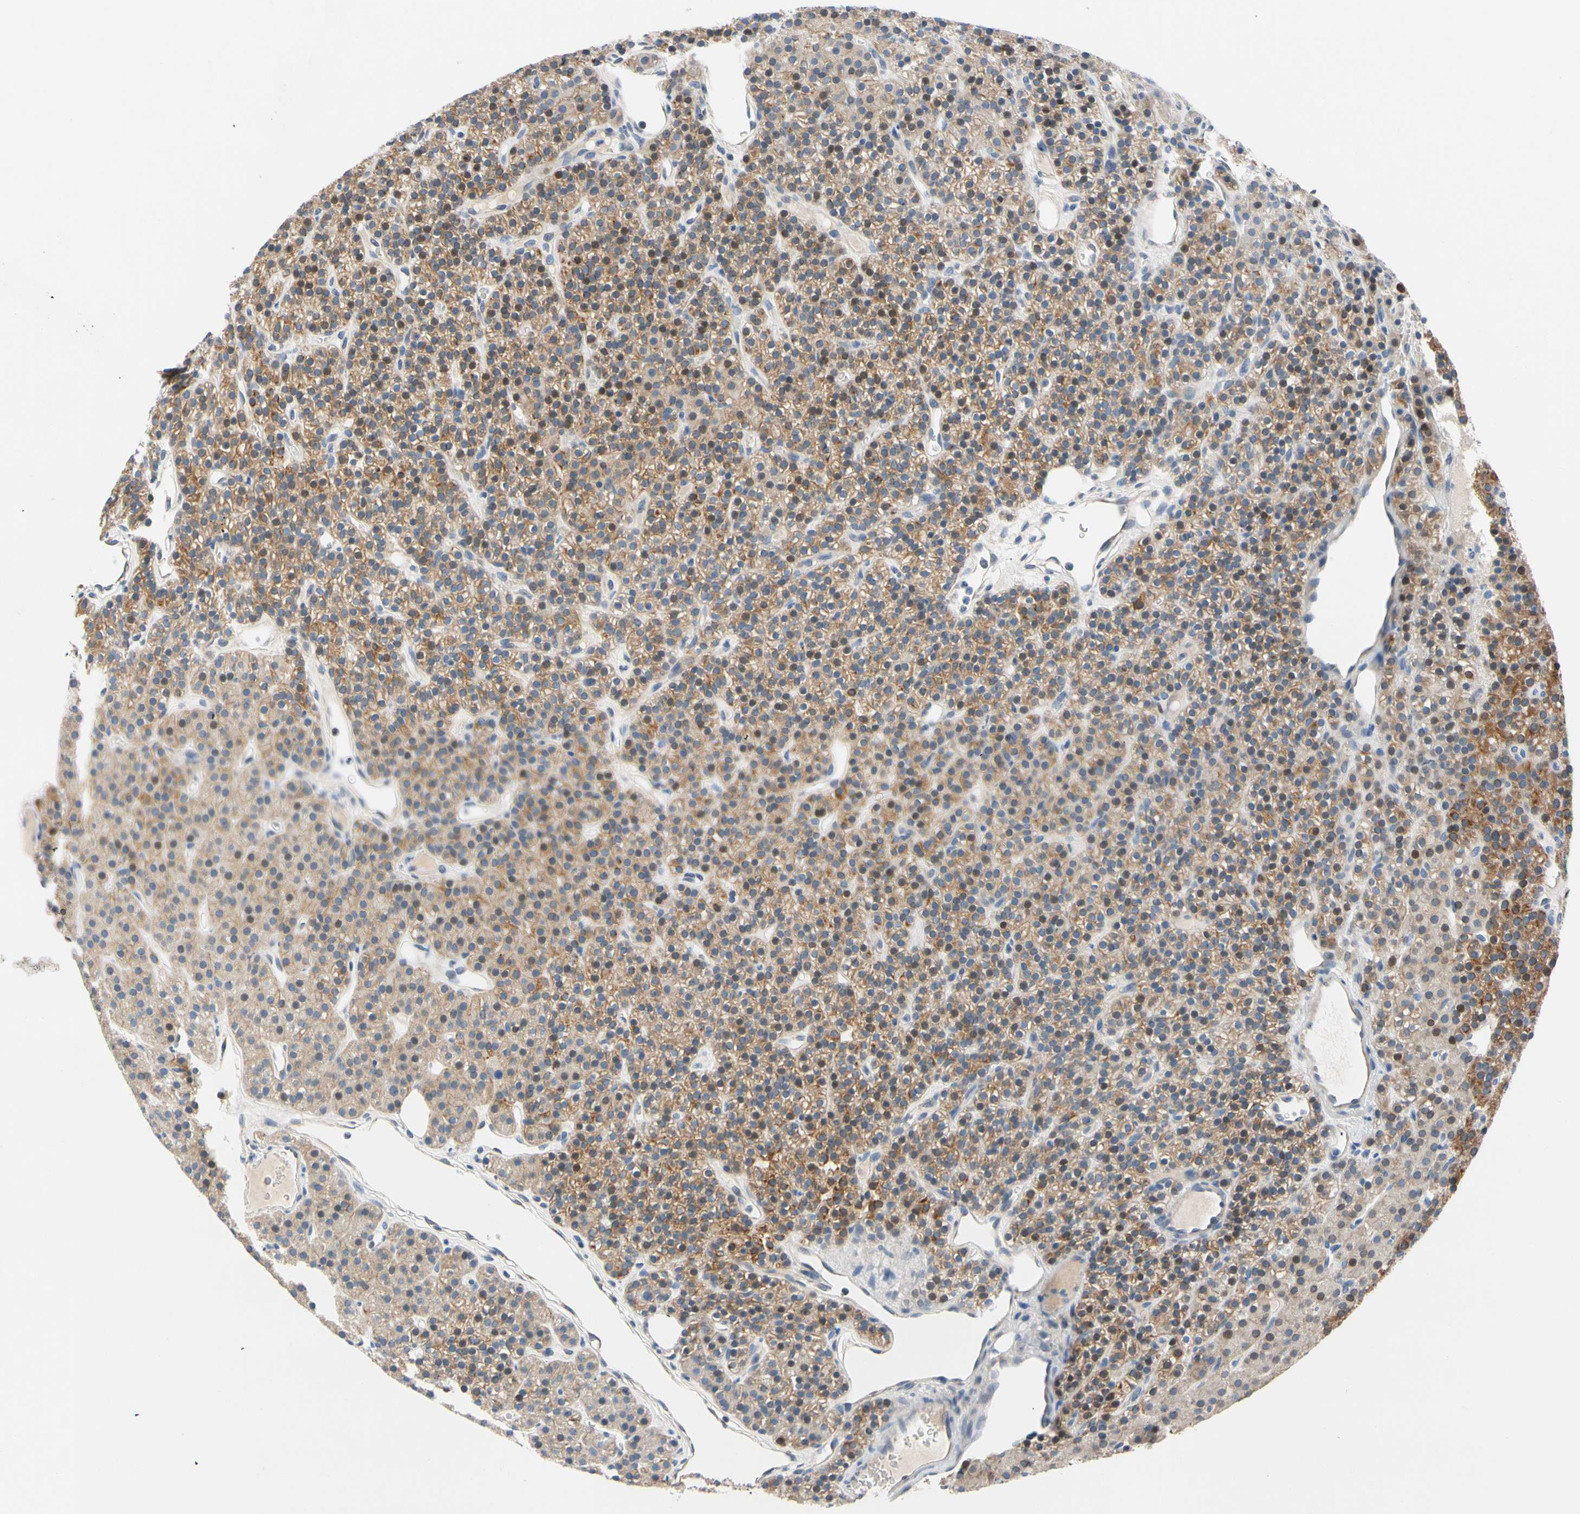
{"staining": {"intensity": "moderate", "quantity": ">75%", "location": "cytoplasmic/membranous,nuclear"}, "tissue": "parathyroid gland", "cell_type": "Glandular cells", "image_type": "normal", "snomed": [{"axis": "morphology", "description": "Normal tissue, NOS"}, {"axis": "morphology", "description": "Hyperplasia, NOS"}, {"axis": "topography", "description": "Parathyroid gland"}], "caption": "Immunohistochemistry of benign human parathyroid gland reveals medium levels of moderate cytoplasmic/membranous,nuclear staining in approximately >75% of glandular cells. (DAB IHC with brightfield microscopy, high magnification).", "gene": "ZNF132", "patient": {"sex": "male", "age": 44}}